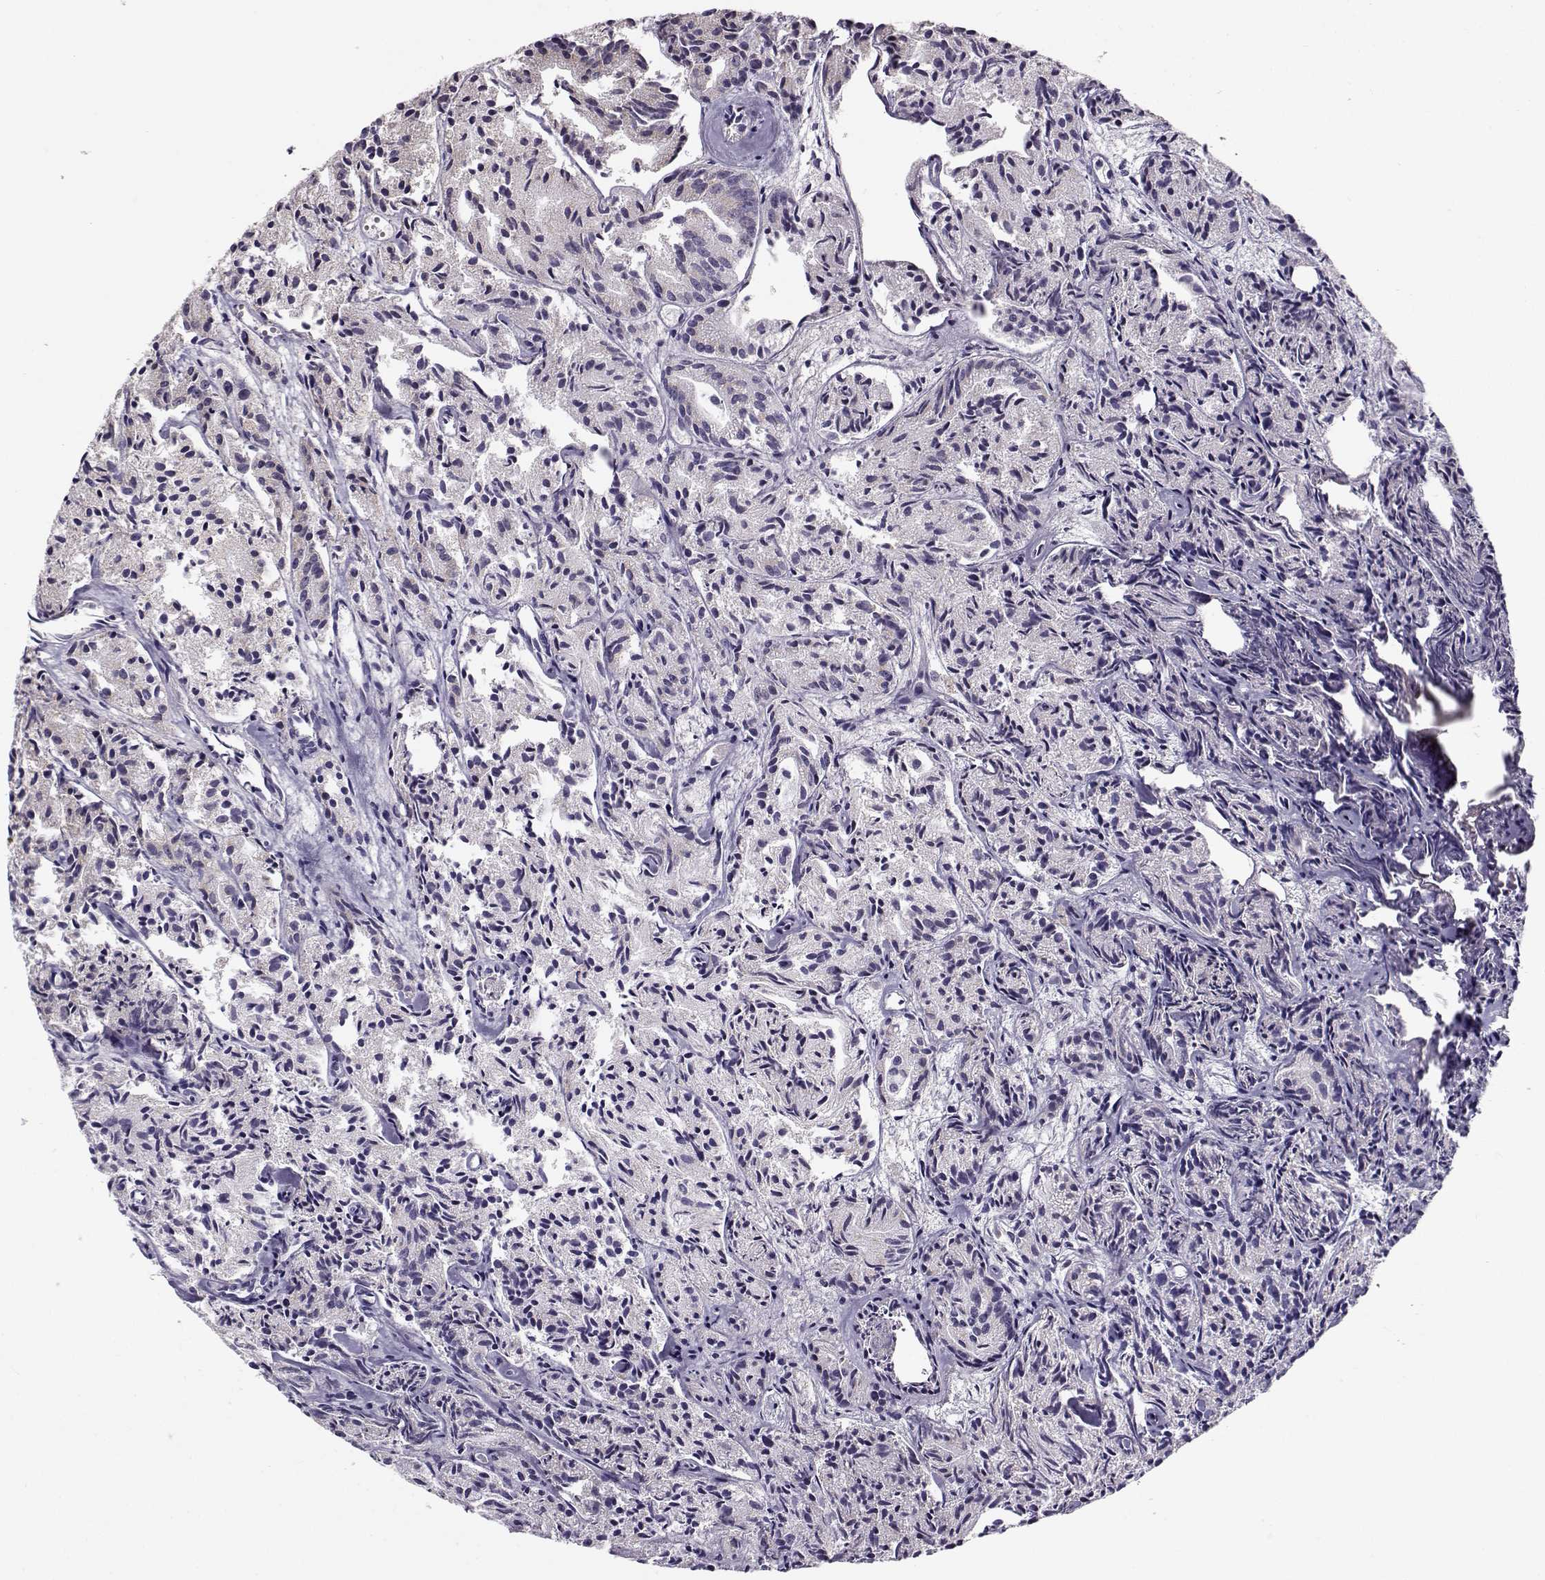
{"staining": {"intensity": "weak", "quantity": ">75%", "location": "cytoplasmic/membranous"}, "tissue": "prostate cancer", "cell_type": "Tumor cells", "image_type": "cancer", "snomed": [{"axis": "morphology", "description": "Adenocarcinoma, Medium grade"}, {"axis": "topography", "description": "Prostate"}], "caption": "Human prostate adenocarcinoma (medium-grade) stained with a brown dye shows weak cytoplasmic/membranous positive positivity in about >75% of tumor cells.", "gene": "SLC4A5", "patient": {"sex": "male", "age": 74}}